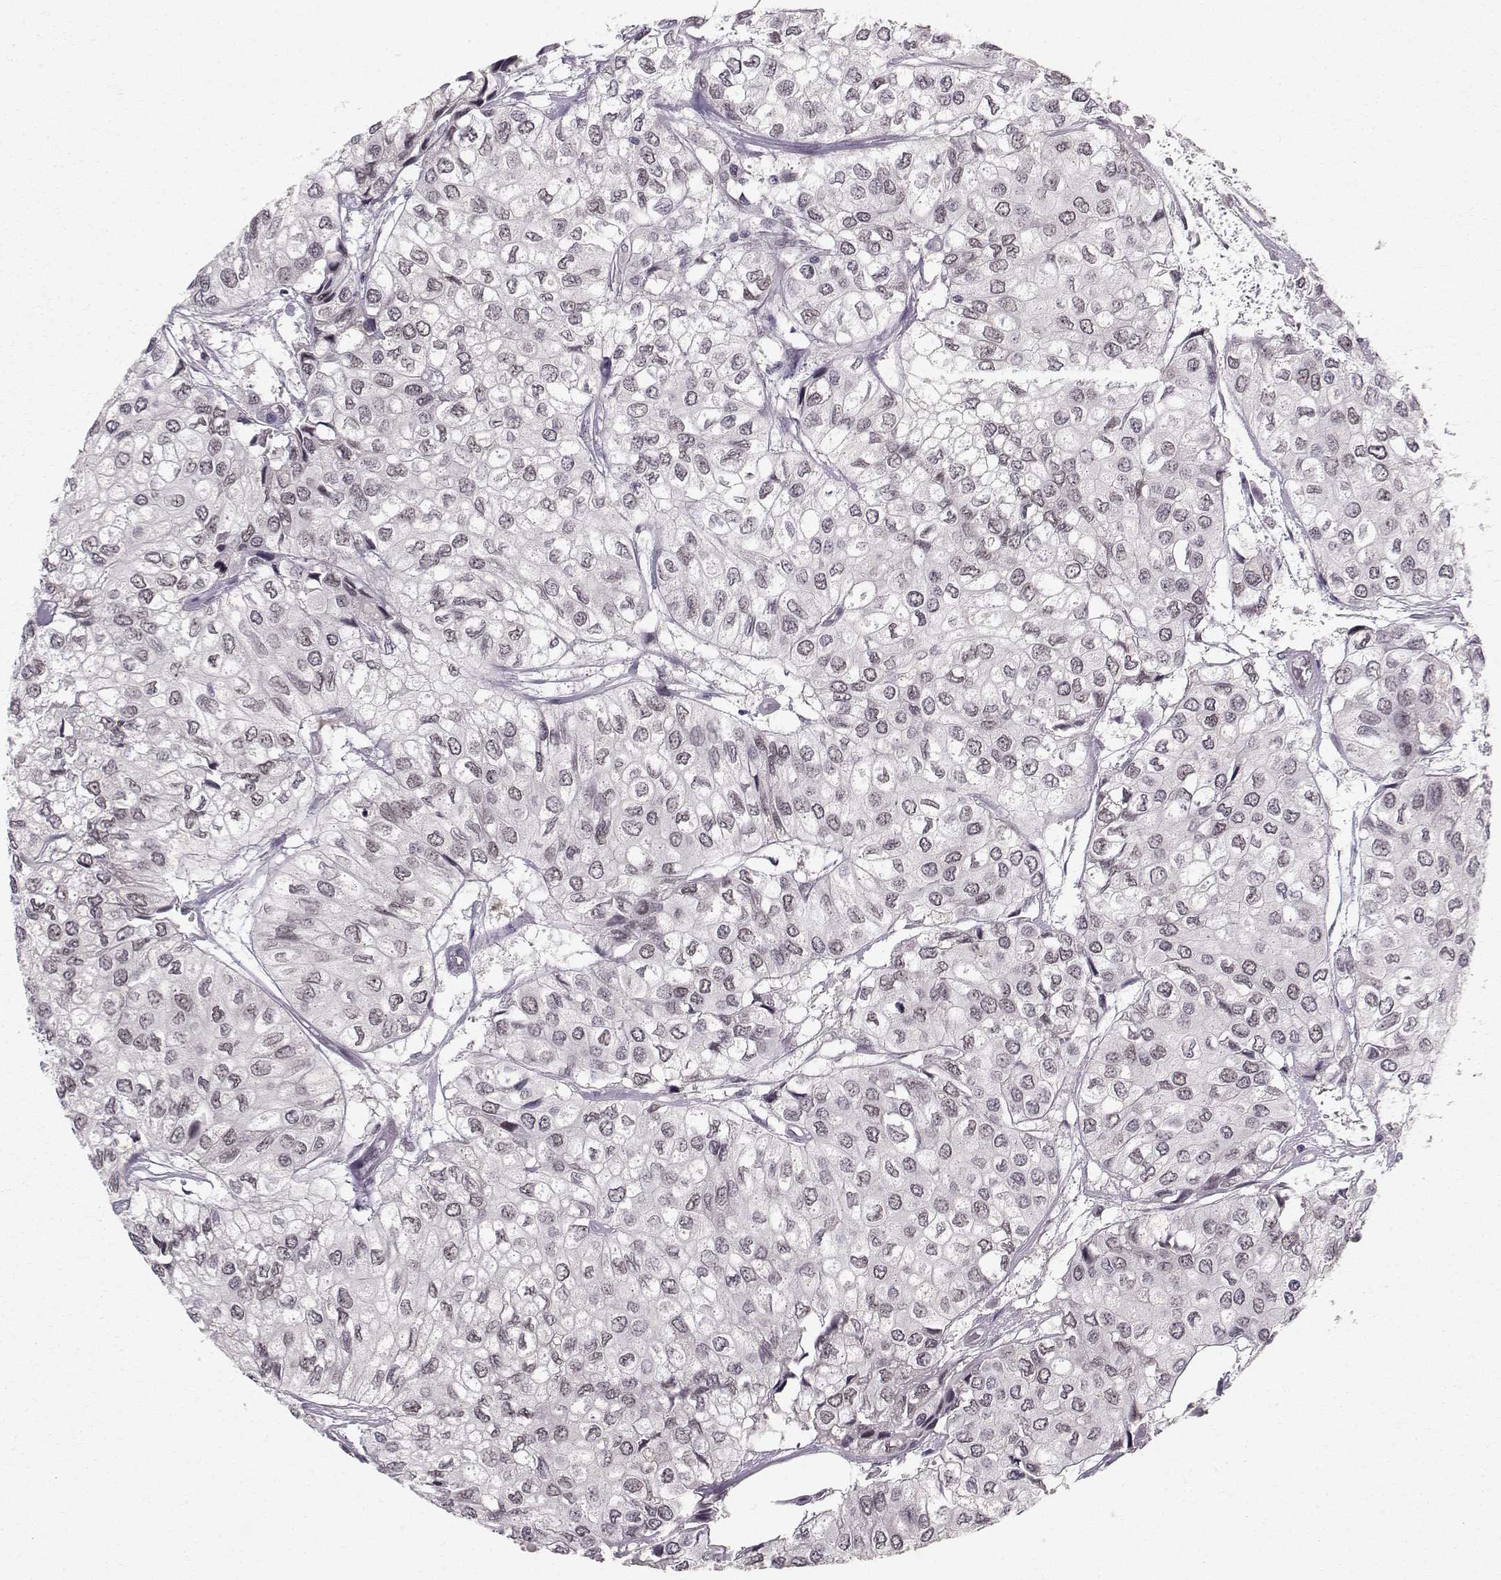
{"staining": {"intensity": "negative", "quantity": "none", "location": "none"}, "tissue": "urothelial cancer", "cell_type": "Tumor cells", "image_type": "cancer", "snomed": [{"axis": "morphology", "description": "Urothelial carcinoma, High grade"}, {"axis": "topography", "description": "Urinary bladder"}], "caption": "Image shows no significant protein expression in tumor cells of urothelial cancer. (DAB immunohistochemistry visualized using brightfield microscopy, high magnification).", "gene": "RPP38", "patient": {"sex": "male", "age": 73}}